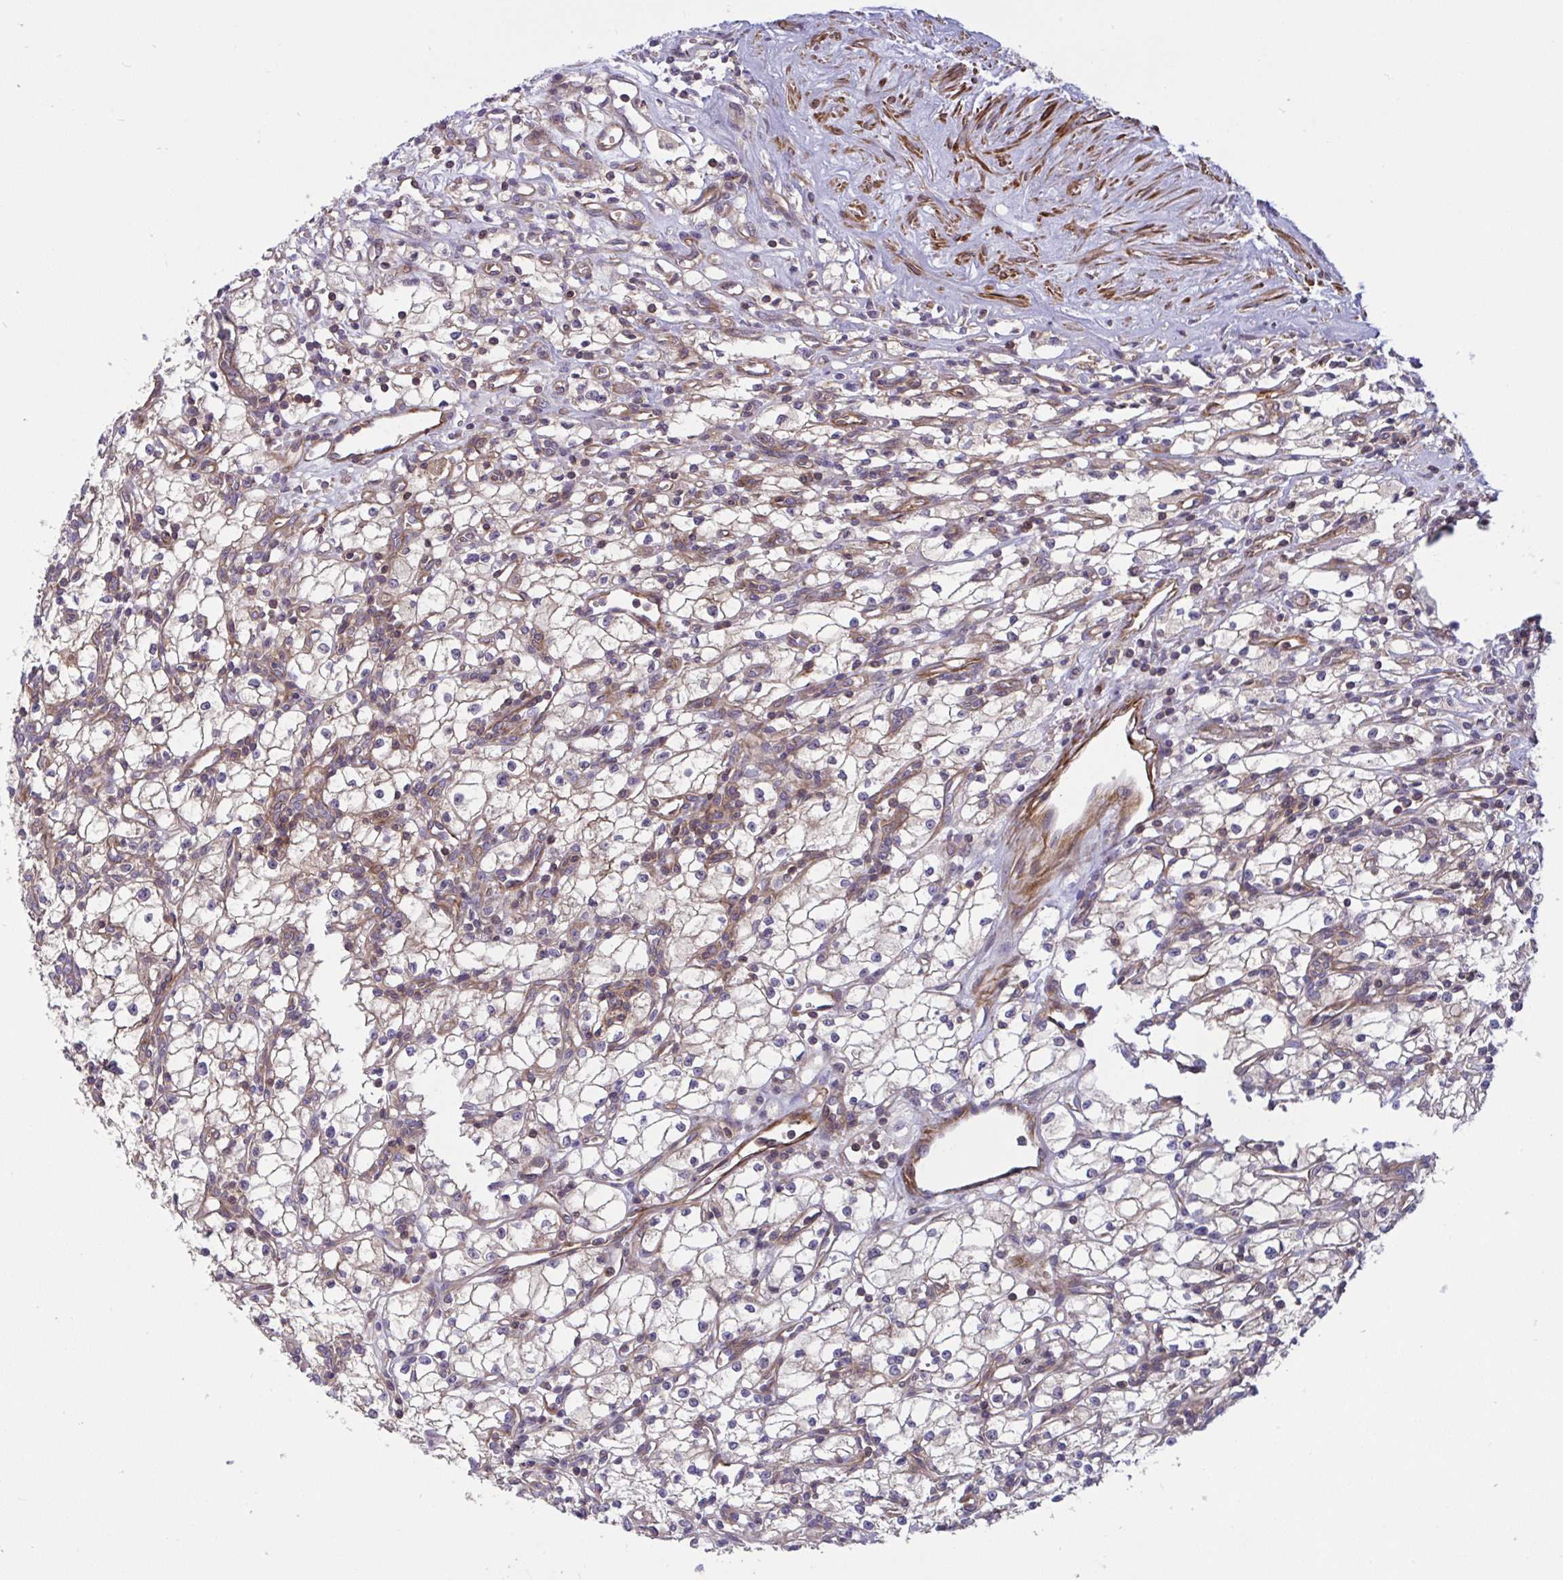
{"staining": {"intensity": "negative", "quantity": "none", "location": "none"}, "tissue": "renal cancer", "cell_type": "Tumor cells", "image_type": "cancer", "snomed": [{"axis": "morphology", "description": "Adenocarcinoma, NOS"}, {"axis": "topography", "description": "Kidney"}], "caption": "Protein analysis of renal cancer shows no significant positivity in tumor cells.", "gene": "TANK", "patient": {"sex": "male", "age": 59}}